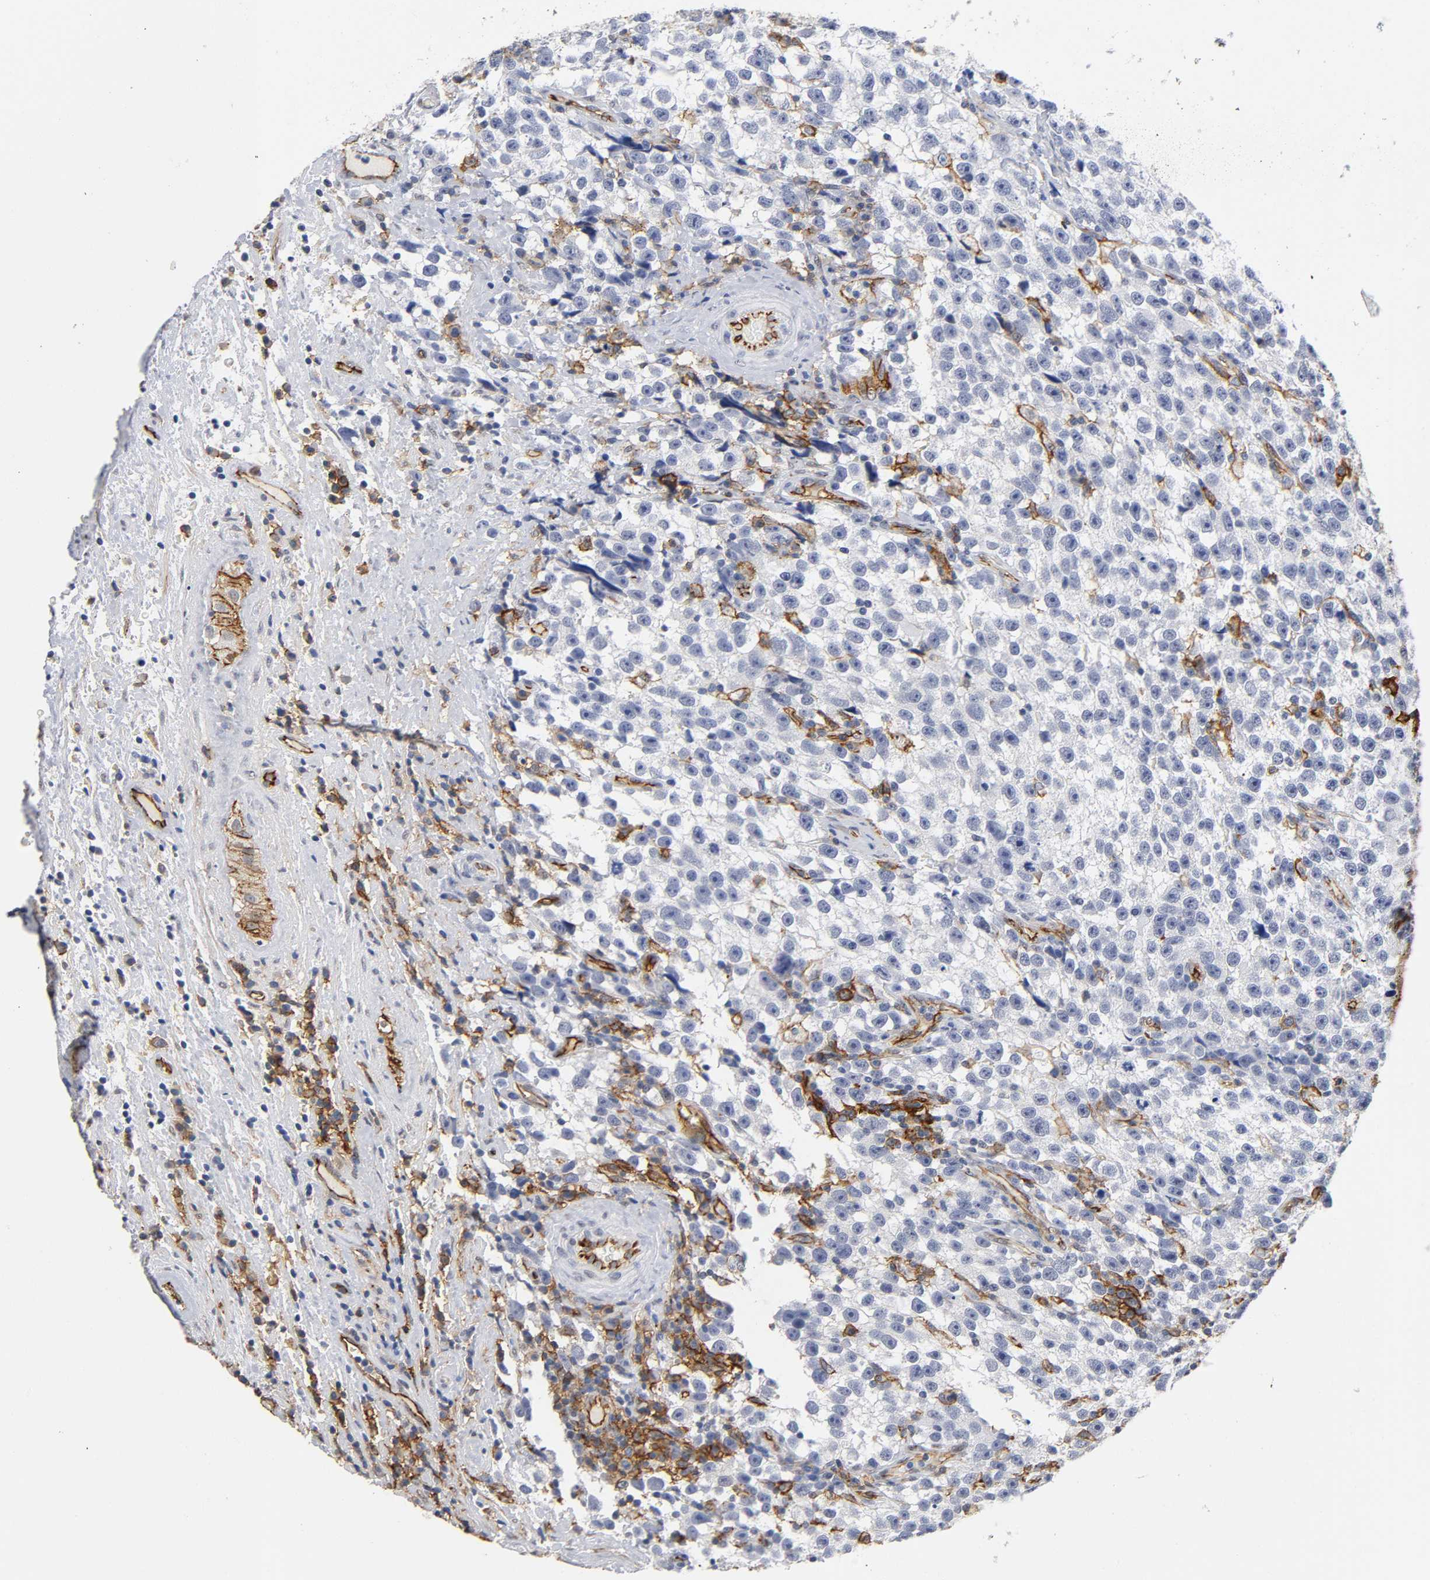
{"staining": {"intensity": "negative", "quantity": "none", "location": "none"}, "tissue": "testis cancer", "cell_type": "Tumor cells", "image_type": "cancer", "snomed": [{"axis": "morphology", "description": "Seminoma, NOS"}, {"axis": "topography", "description": "Testis"}], "caption": "Seminoma (testis) was stained to show a protein in brown. There is no significant staining in tumor cells.", "gene": "ICAM1", "patient": {"sex": "male", "age": 33}}